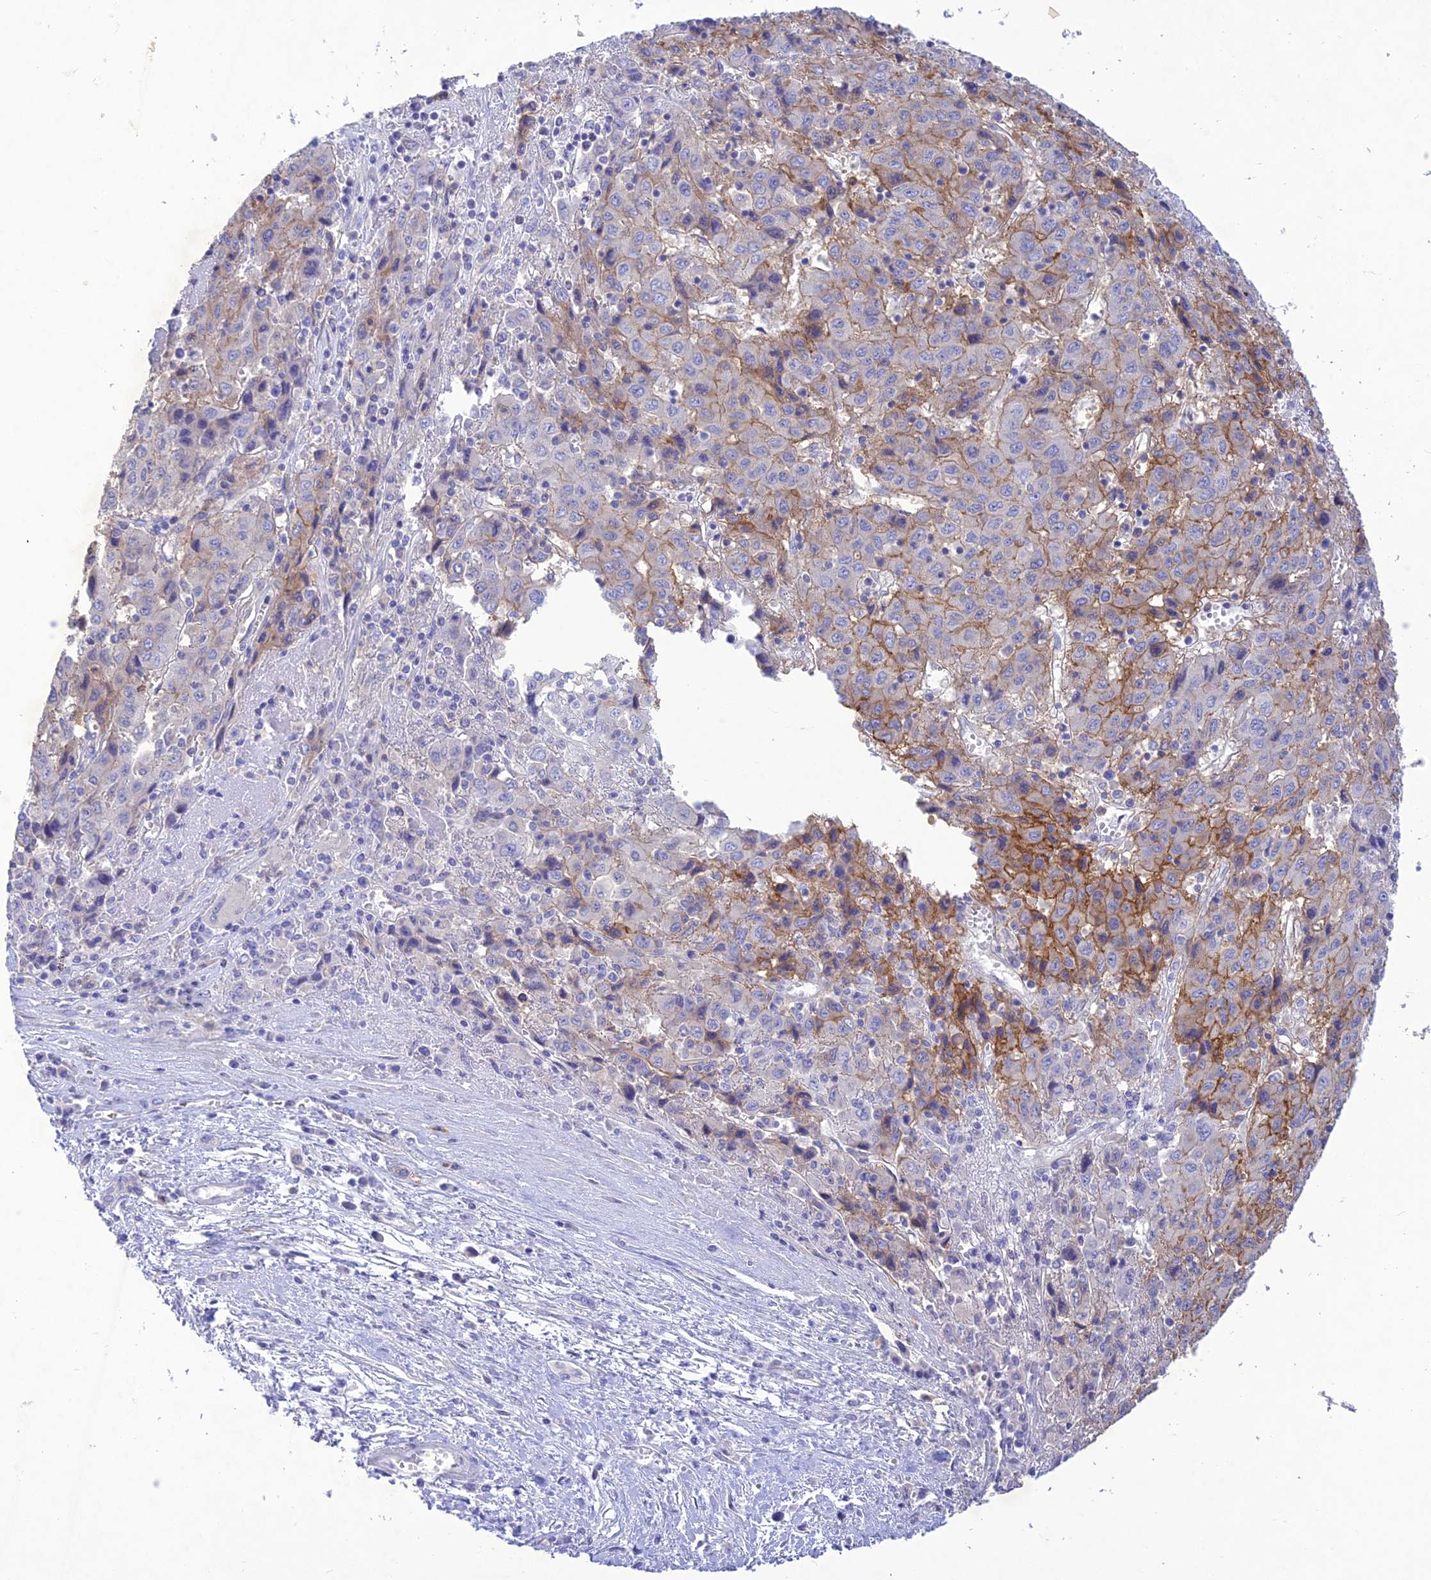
{"staining": {"intensity": "moderate", "quantity": "<25%", "location": "cytoplasmic/membranous"}, "tissue": "liver cancer", "cell_type": "Tumor cells", "image_type": "cancer", "snomed": [{"axis": "morphology", "description": "Carcinoma, Hepatocellular, NOS"}, {"axis": "topography", "description": "Liver"}], "caption": "Hepatocellular carcinoma (liver) stained for a protein demonstrates moderate cytoplasmic/membranous positivity in tumor cells.", "gene": "SLC13A5", "patient": {"sex": "female", "age": 53}}